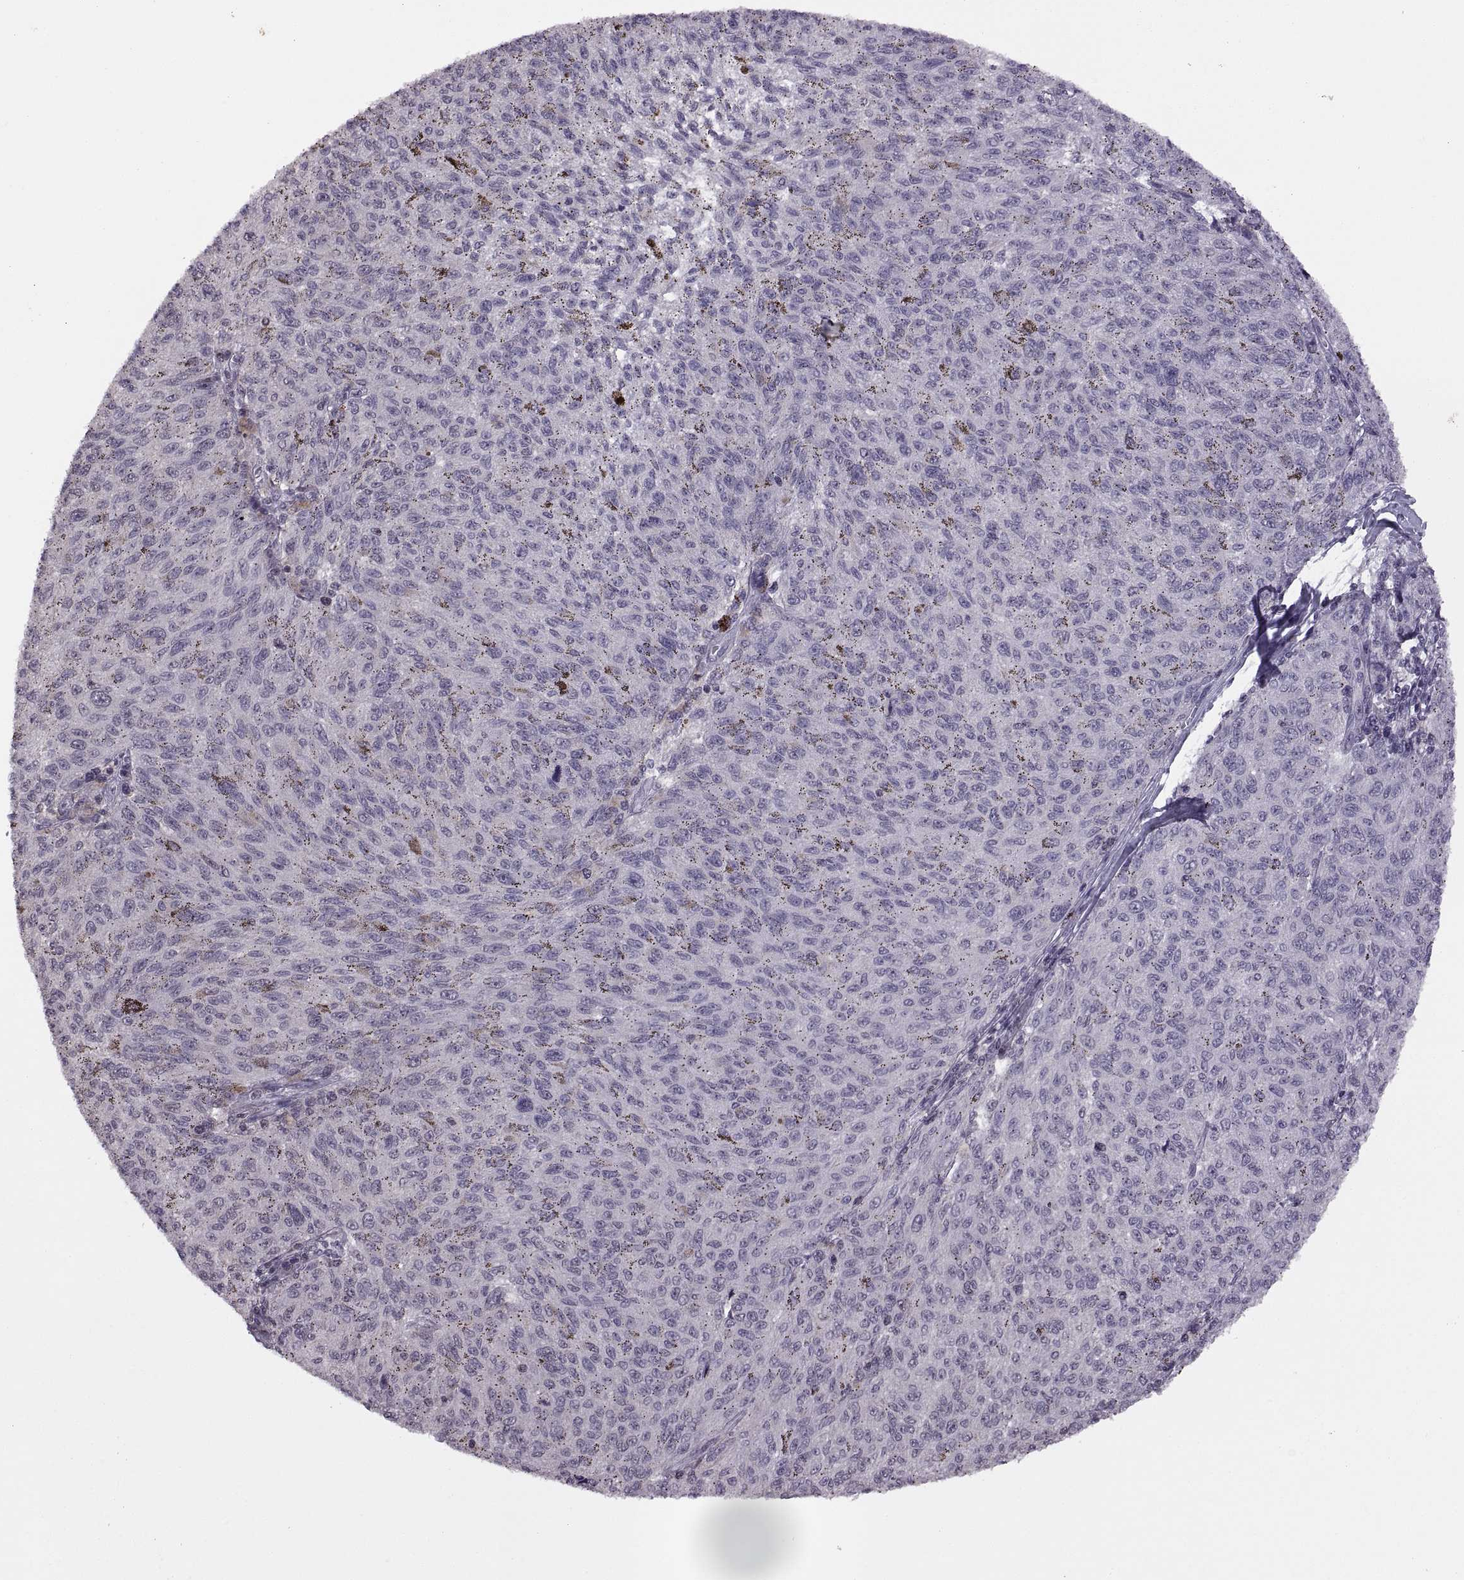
{"staining": {"intensity": "negative", "quantity": "none", "location": "none"}, "tissue": "melanoma", "cell_type": "Tumor cells", "image_type": "cancer", "snomed": [{"axis": "morphology", "description": "Malignant melanoma, NOS"}, {"axis": "topography", "description": "Skin"}], "caption": "The image demonstrates no significant staining in tumor cells of malignant melanoma. (Stains: DAB (3,3'-diaminobenzidine) immunohistochemistry with hematoxylin counter stain, Microscopy: brightfield microscopy at high magnification).", "gene": "INTS3", "patient": {"sex": "female", "age": 72}}